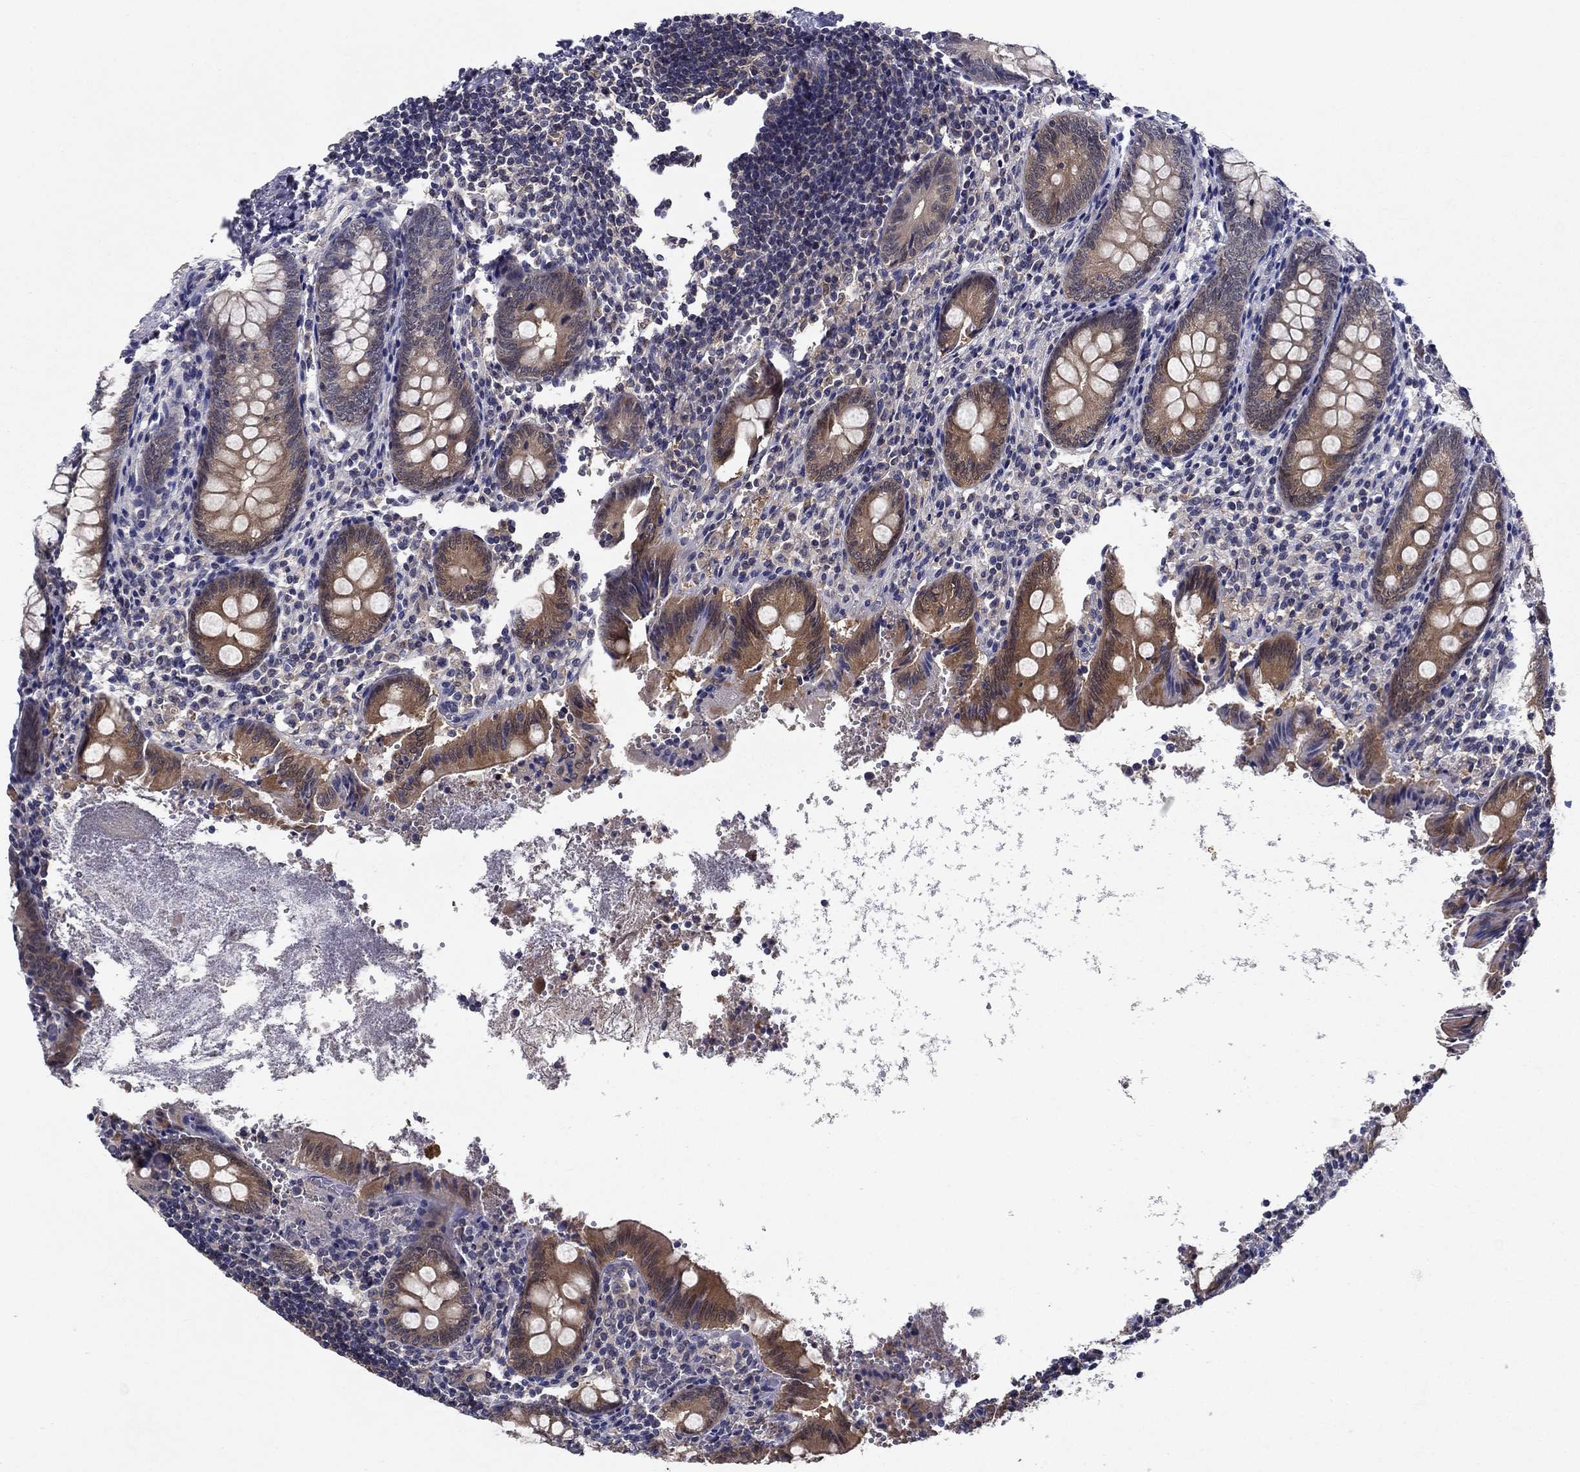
{"staining": {"intensity": "moderate", "quantity": ">75%", "location": "cytoplasmic/membranous"}, "tissue": "appendix", "cell_type": "Glandular cells", "image_type": "normal", "snomed": [{"axis": "morphology", "description": "Normal tissue, NOS"}, {"axis": "topography", "description": "Appendix"}], "caption": "Immunohistochemistry (DAB (3,3'-diaminobenzidine)) staining of benign appendix demonstrates moderate cytoplasmic/membranous protein positivity in about >75% of glandular cells. (Brightfield microscopy of DAB IHC at high magnification).", "gene": "GLTP", "patient": {"sex": "female", "age": 23}}